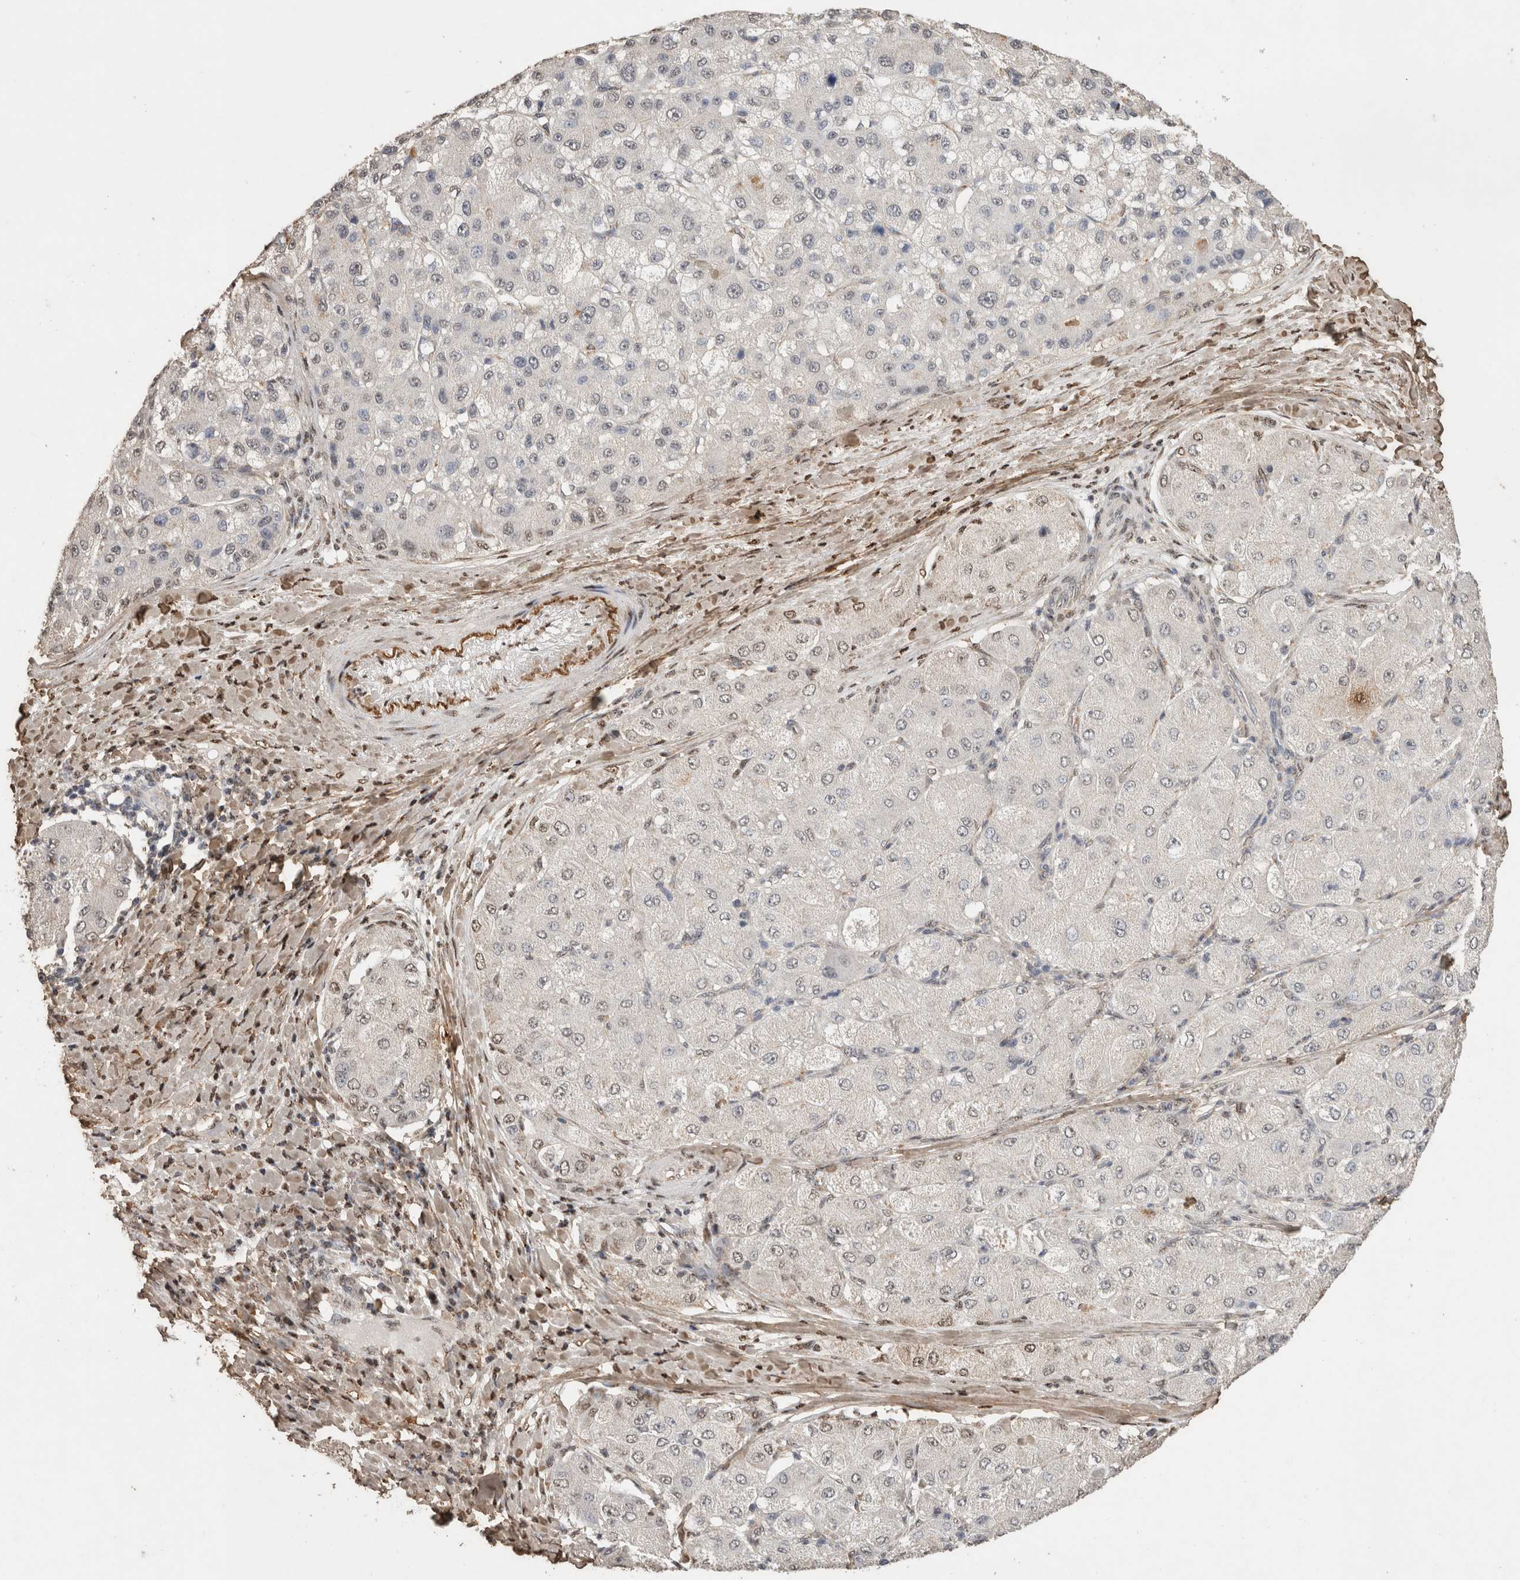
{"staining": {"intensity": "negative", "quantity": "none", "location": "none"}, "tissue": "liver cancer", "cell_type": "Tumor cells", "image_type": "cancer", "snomed": [{"axis": "morphology", "description": "Carcinoma, Hepatocellular, NOS"}, {"axis": "topography", "description": "Liver"}], "caption": "IHC image of hepatocellular carcinoma (liver) stained for a protein (brown), which reveals no positivity in tumor cells. (DAB immunohistochemistry with hematoxylin counter stain).", "gene": "C1QTNF5", "patient": {"sex": "male", "age": 80}}